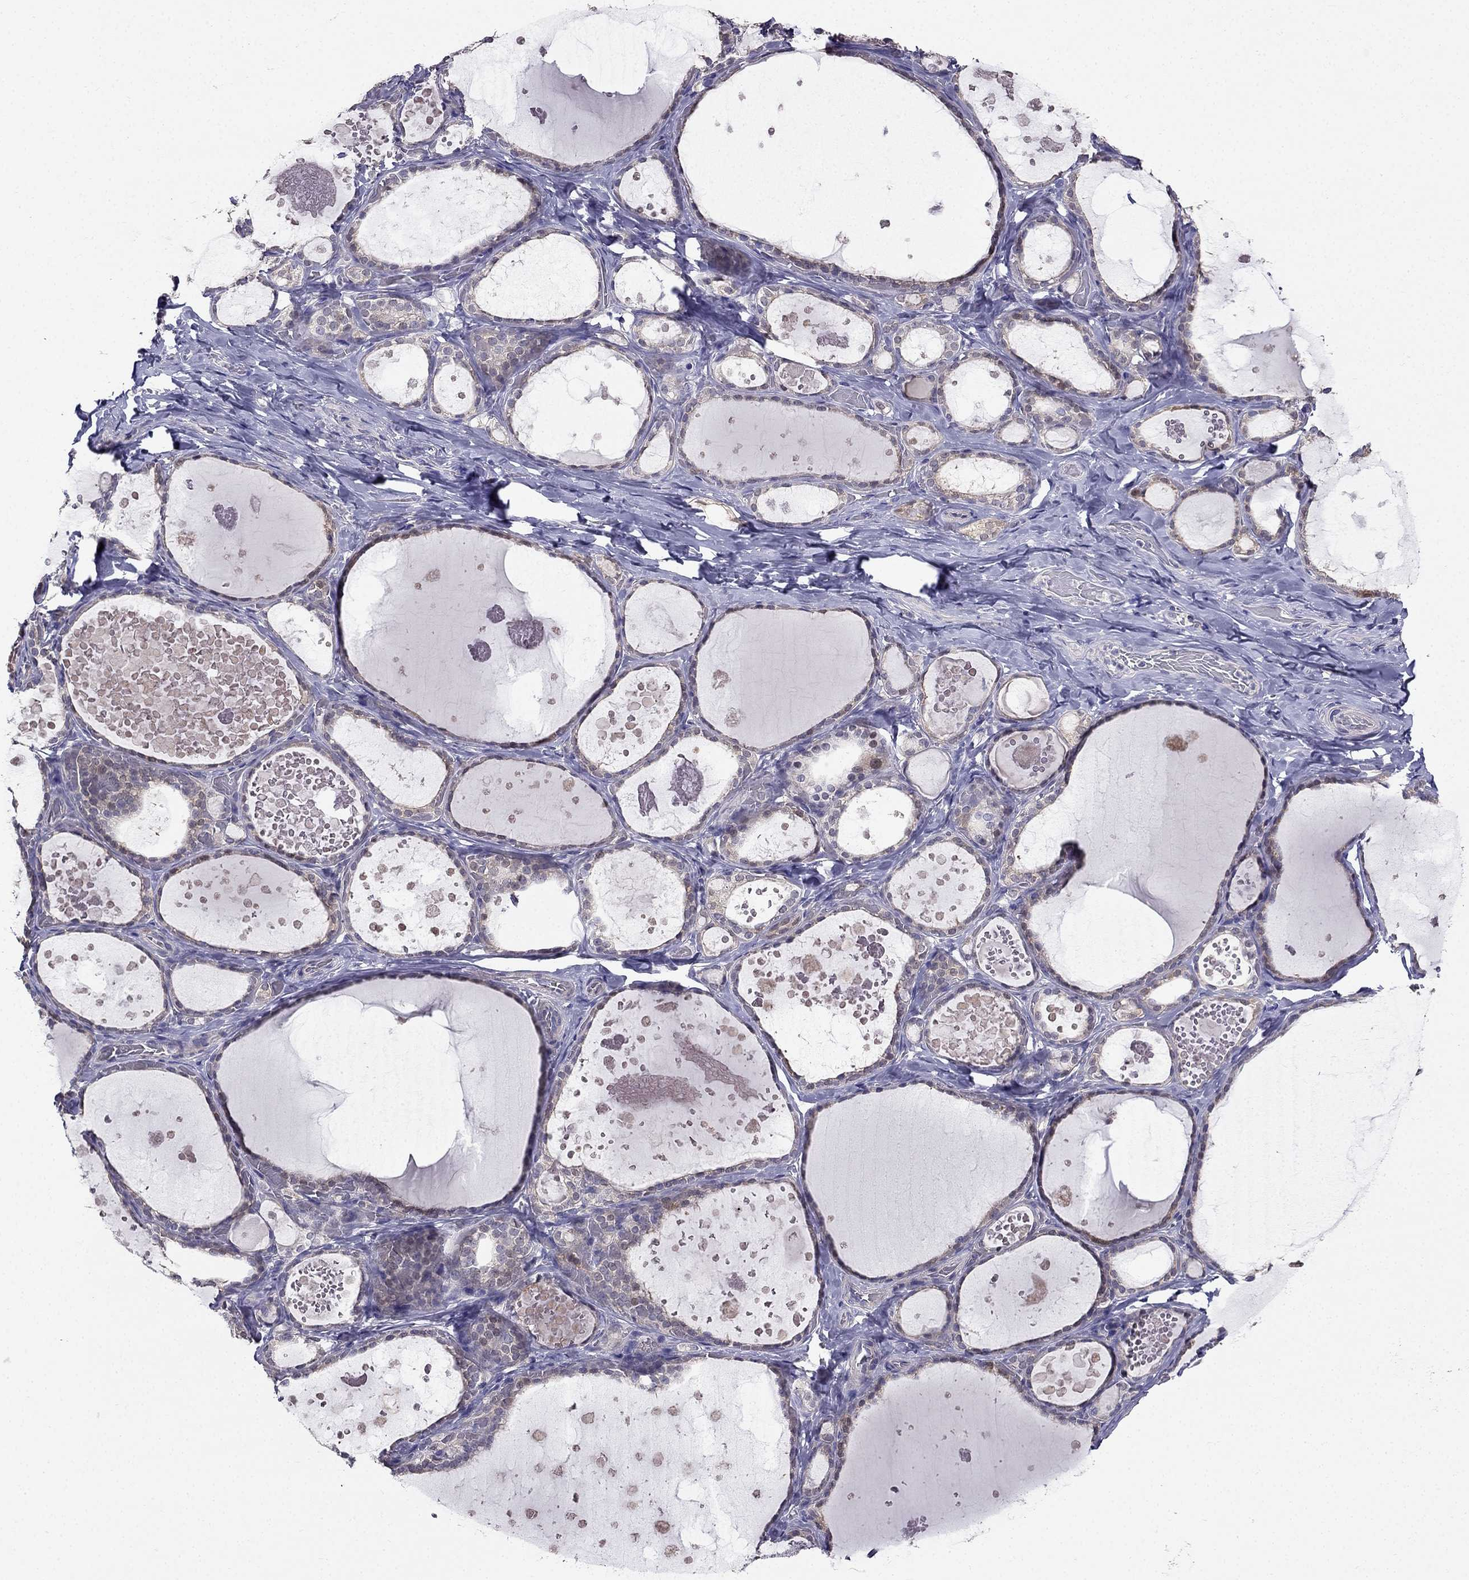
{"staining": {"intensity": "weak", "quantity": "<25%", "location": "cytoplasmic/membranous"}, "tissue": "thyroid gland", "cell_type": "Glandular cells", "image_type": "normal", "snomed": [{"axis": "morphology", "description": "Normal tissue, NOS"}, {"axis": "topography", "description": "Thyroid gland"}], "caption": "Protein analysis of unremarkable thyroid gland exhibits no significant positivity in glandular cells. (DAB (3,3'-diaminobenzidine) immunohistochemistry with hematoxylin counter stain).", "gene": "AS3MT", "patient": {"sex": "female", "age": 56}}